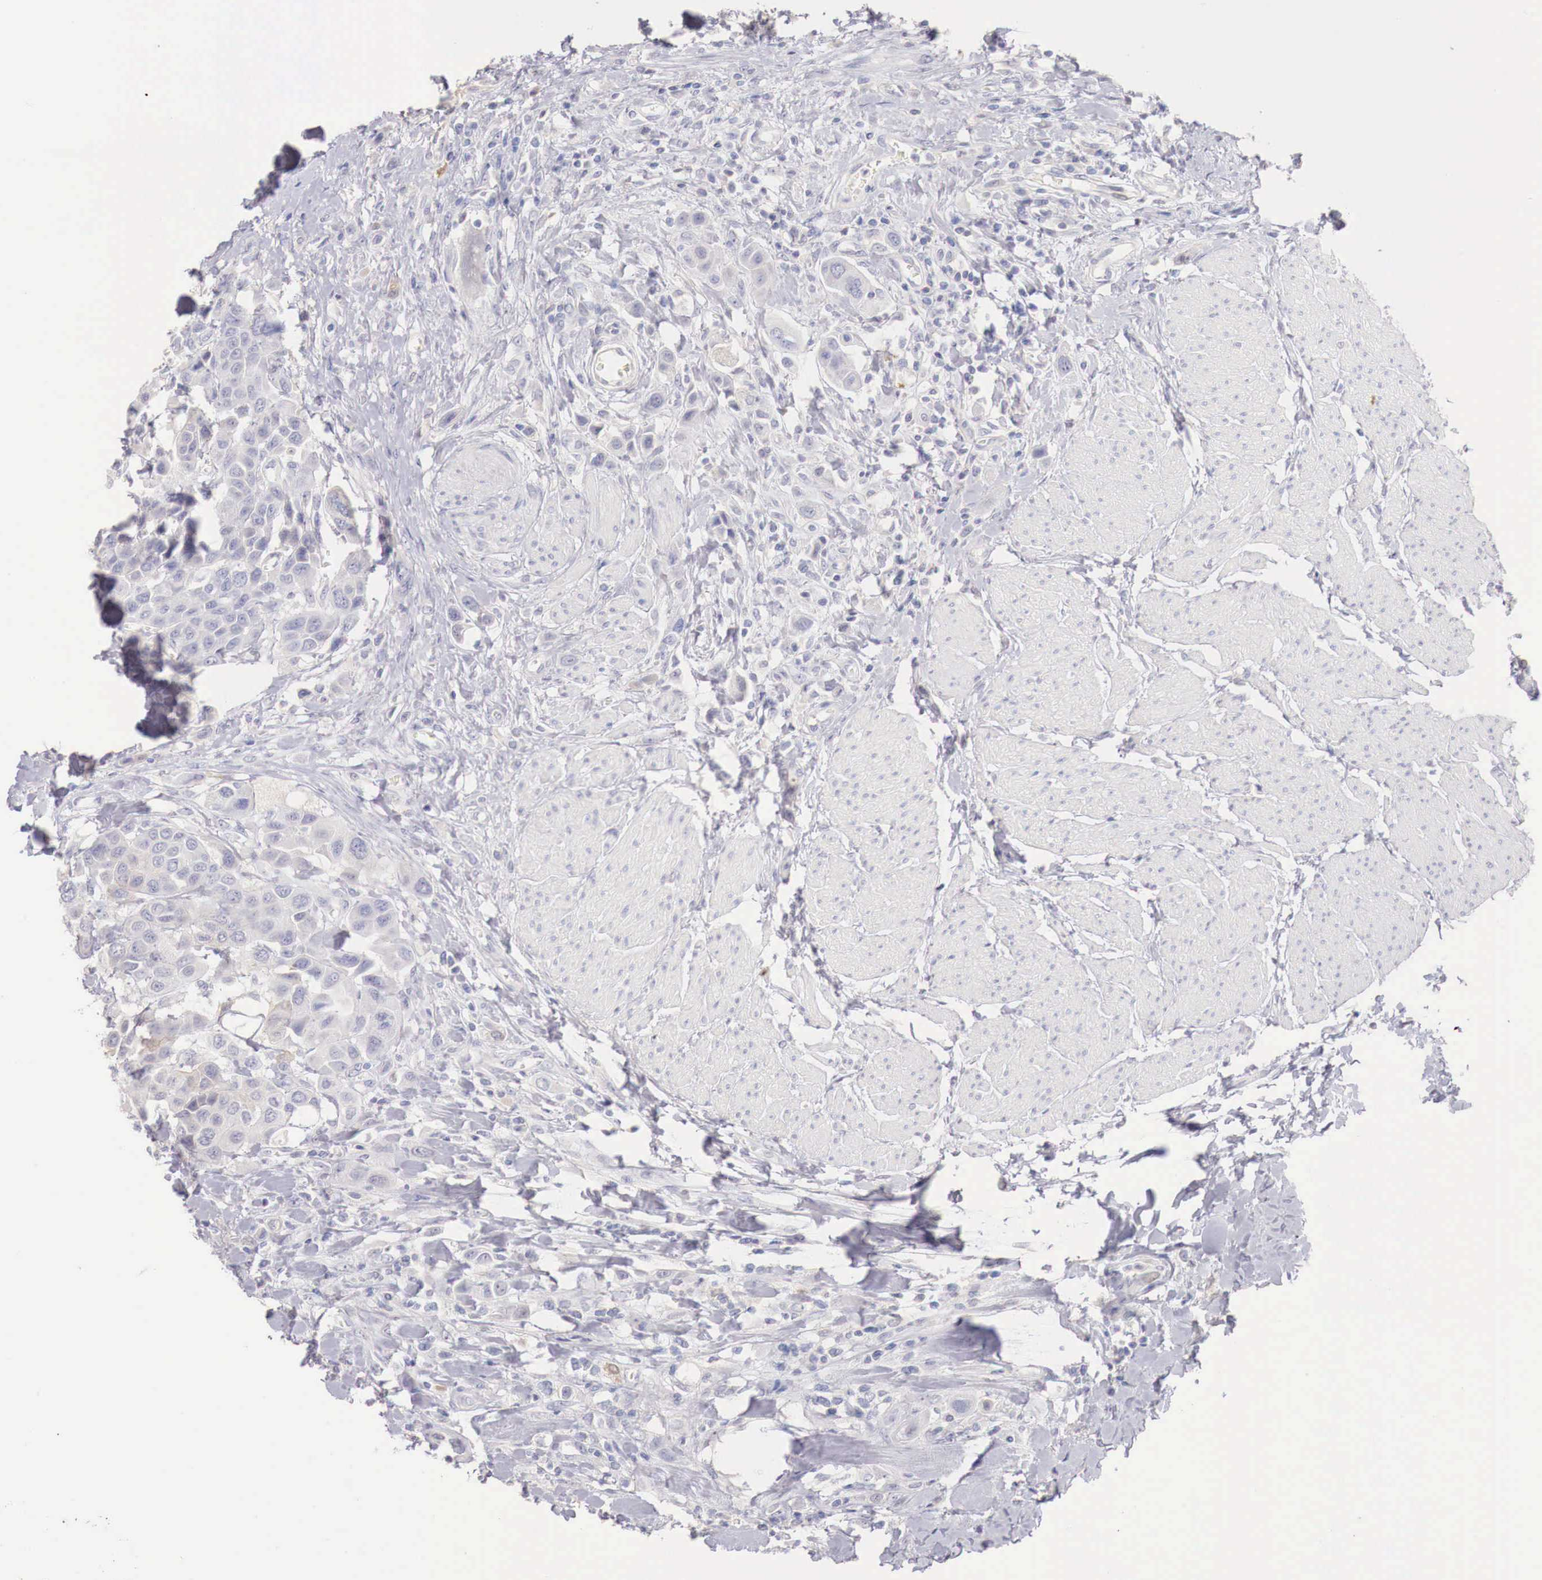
{"staining": {"intensity": "negative", "quantity": "none", "location": "none"}, "tissue": "urothelial cancer", "cell_type": "Tumor cells", "image_type": "cancer", "snomed": [{"axis": "morphology", "description": "Urothelial carcinoma, High grade"}, {"axis": "topography", "description": "Urinary bladder"}], "caption": "There is no significant staining in tumor cells of urothelial cancer.", "gene": "ITIH6", "patient": {"sex": "male", "age": 50}}